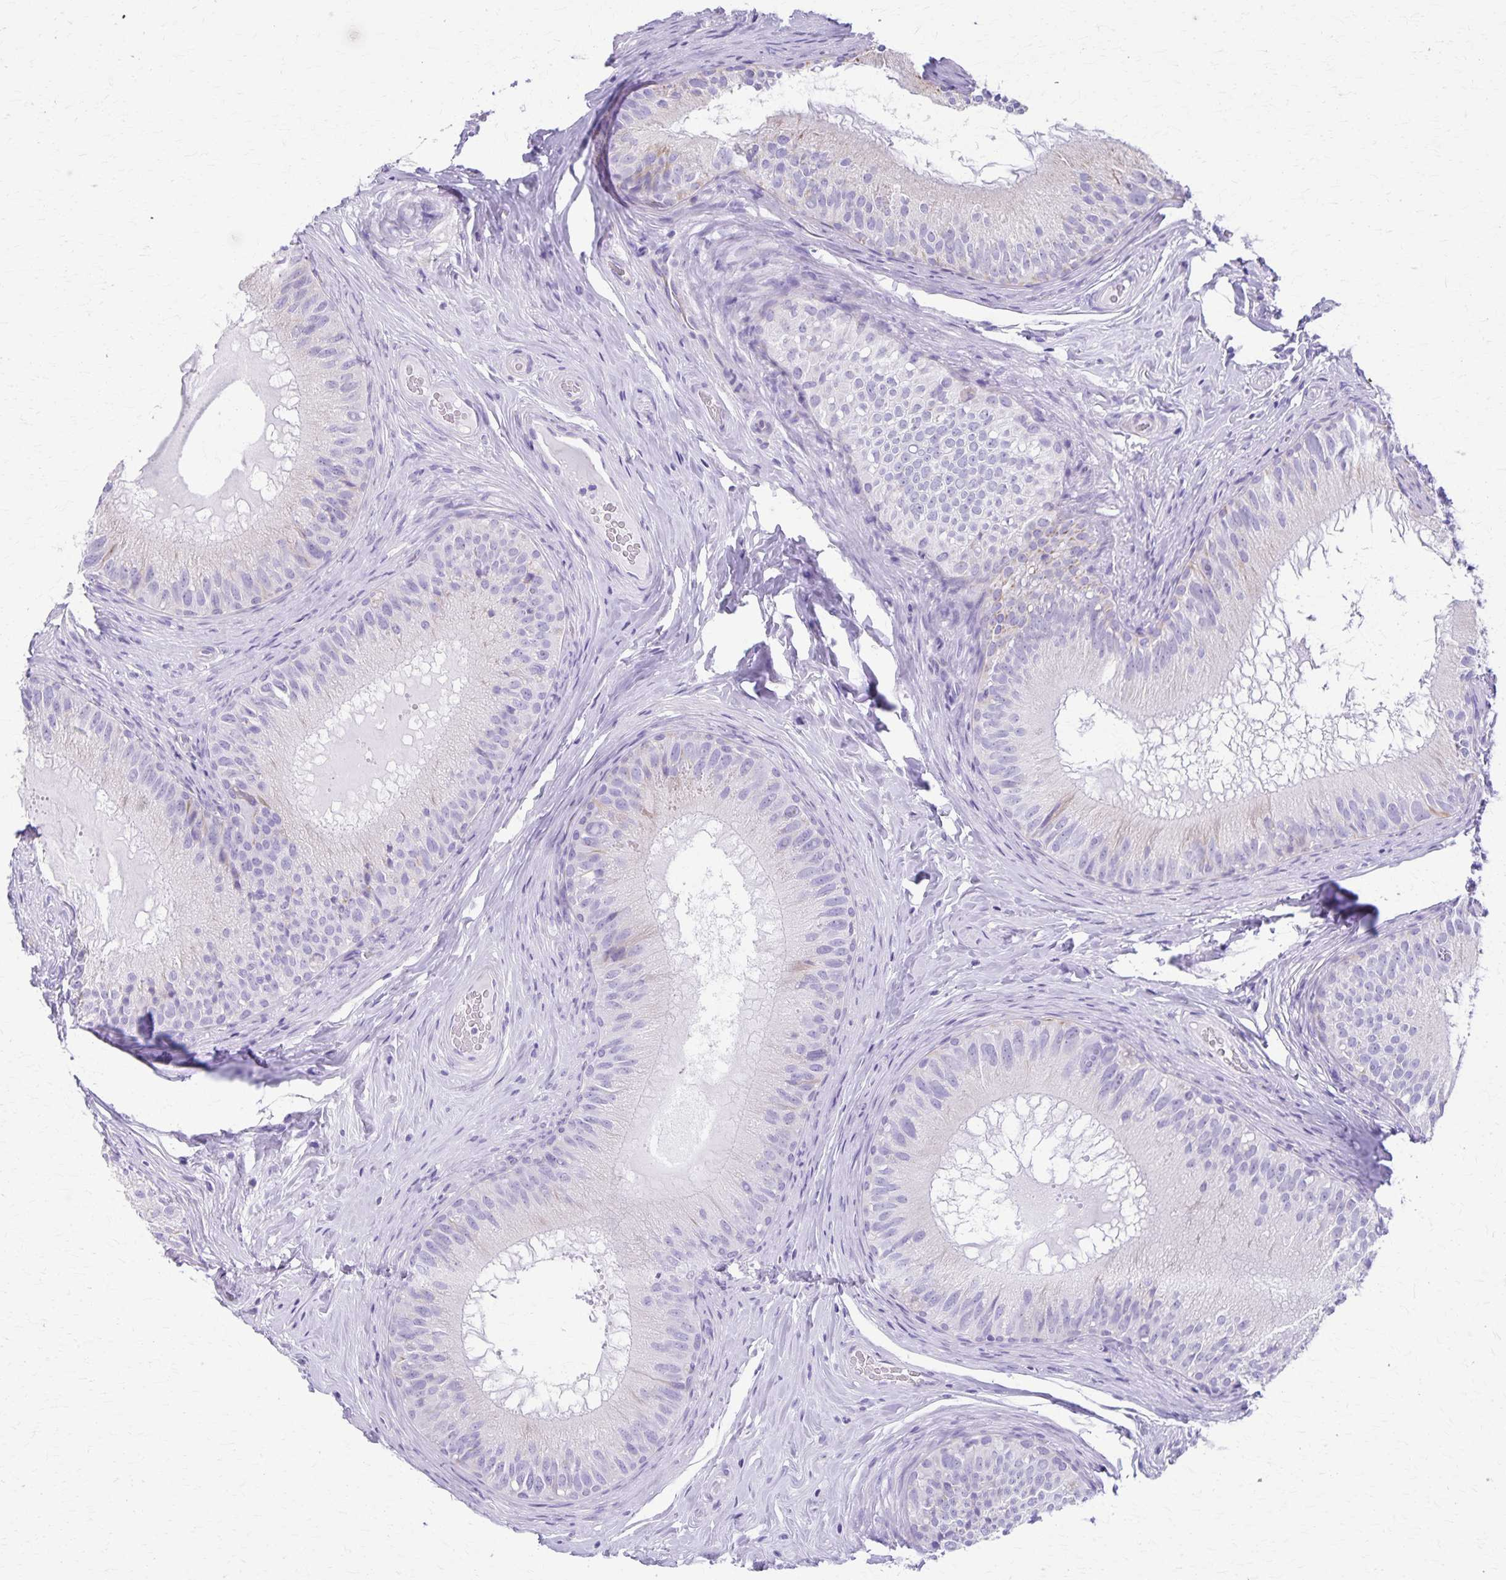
{"staining": {"intensity": "negative", "quantity": "none", "location": "none"}, "tissue": "epididymis", "cell_type": "Glandular cells", "image_type": "normal", "snomed": [{"axis": "morphology", "description": "Normal tissue, NOS"}, {"axis": "topography", "description": "Epididymis"}], "caption": "This photomicrograph is of benign epididymis stained with immunohistochemistry to label a protein in brown with the nuclei are counter-stained blue. There is no expression in glandular cells. The staining was performed using DAB to visualize the protein expression in brown, while the nuclei were stained in blue with hematoxylin (Magnification: 20x).", "gene": "DEFA5", "patient": {"sex": "male", "age": 34}}